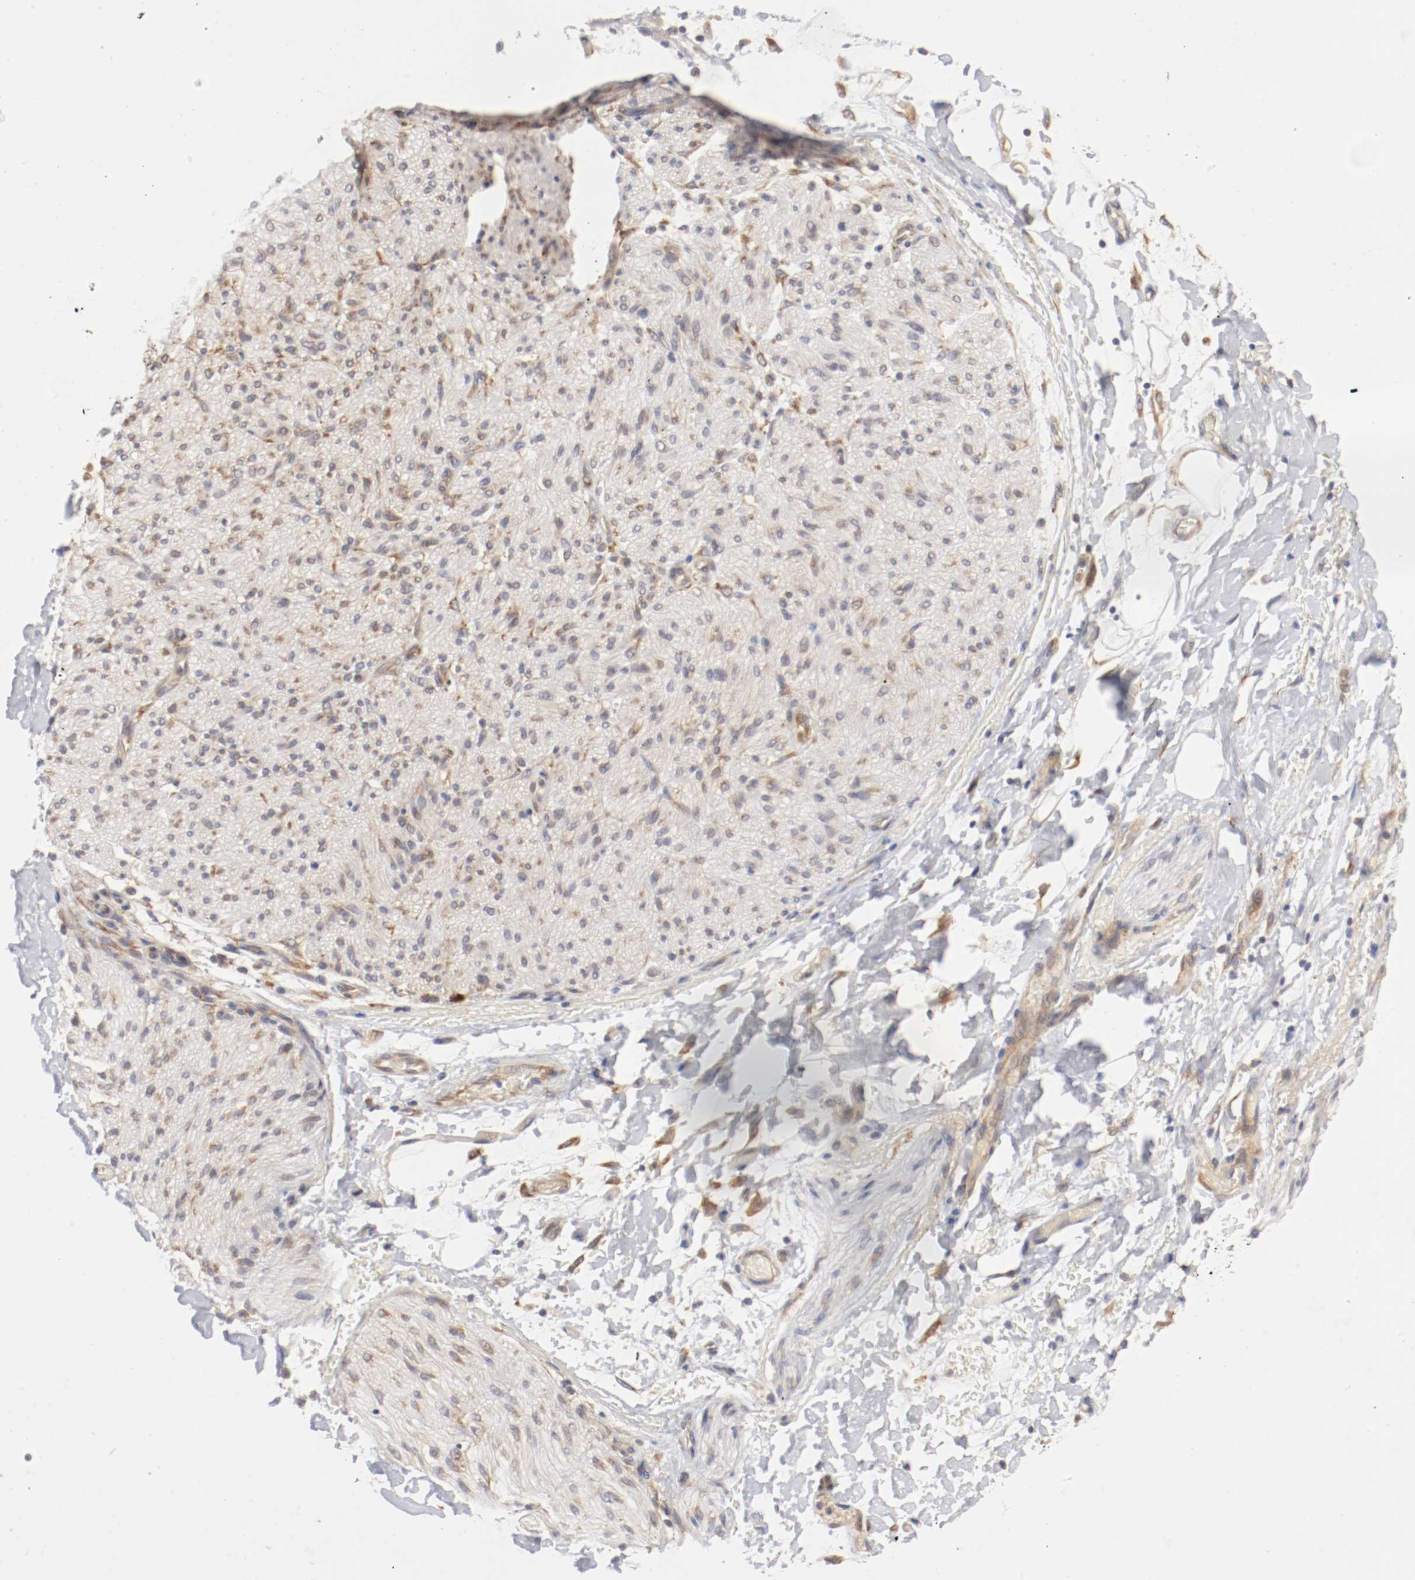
{"staining": {"intensity": "moderate", "quantity": ">75%", "location": "cytoplasmic/membranous"}, "tissue": "soft tissue", "cell_type": "Fibroblasts", "image_type": "normal", "snomed": [{"axis": "morphology", "description": "Normal tissue, NOS"}, {"axis": "morphology", "description": "Cholangiocarcinoma"}, {"axis": "topography", "description": "Liver"}, {"axis": "topography", "description": "Peripheral nerve tissue"}], "caption": "A micrograph showing moderate cytoplasmic/membranous staining in approximately >75% of fibroblasts in unremarkable soft tissue, as visualized by brown immunohistochemical staining.", "gene": "FKBP3", "patient": {"sex": "male", "age": 50}}